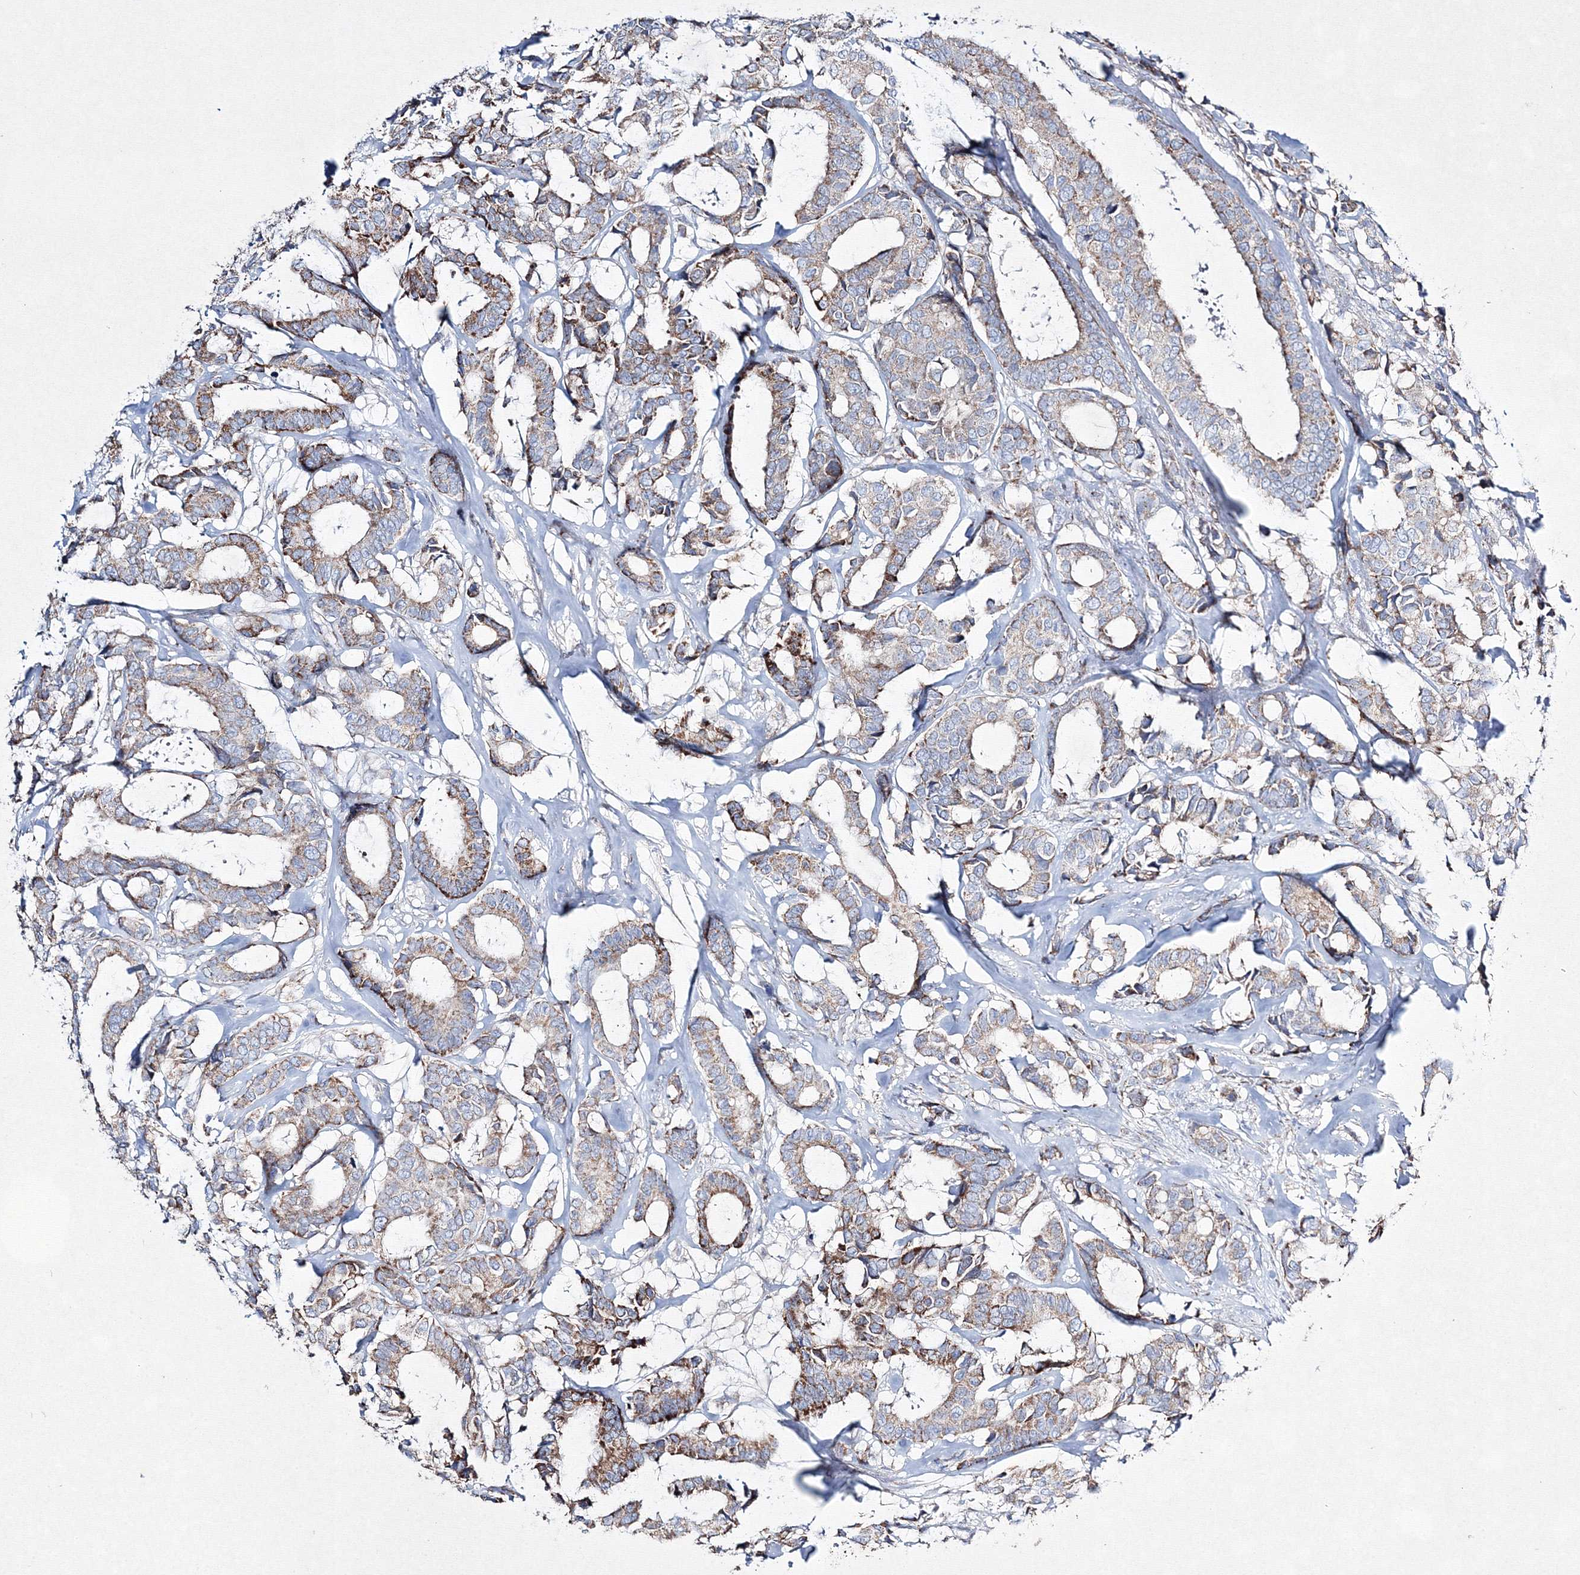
{"staining": {"intensity": "moderate", "quantity": "25%-75%", "location": "cytoplasmic/membranous"}, "tissue": "breast cancer", "cell_type": "Tumor cells", "image_type": "cancer", "snomed": [{"axis": "morphology", "description": "Duct carcinoma"}, {"axis": "topography", "description": "Breast"}], "caption": "Immunohistochemistry photomicrograph of infiltrating ductal carcinoma (breast) stained for a protein (brown), which shows medium levels of moderate cytoplasmic/membranous staining in approximately 25%-75% of tumor cells.", "gene": "IGSF9", "patient": {"sex": "female", "age": 87}}